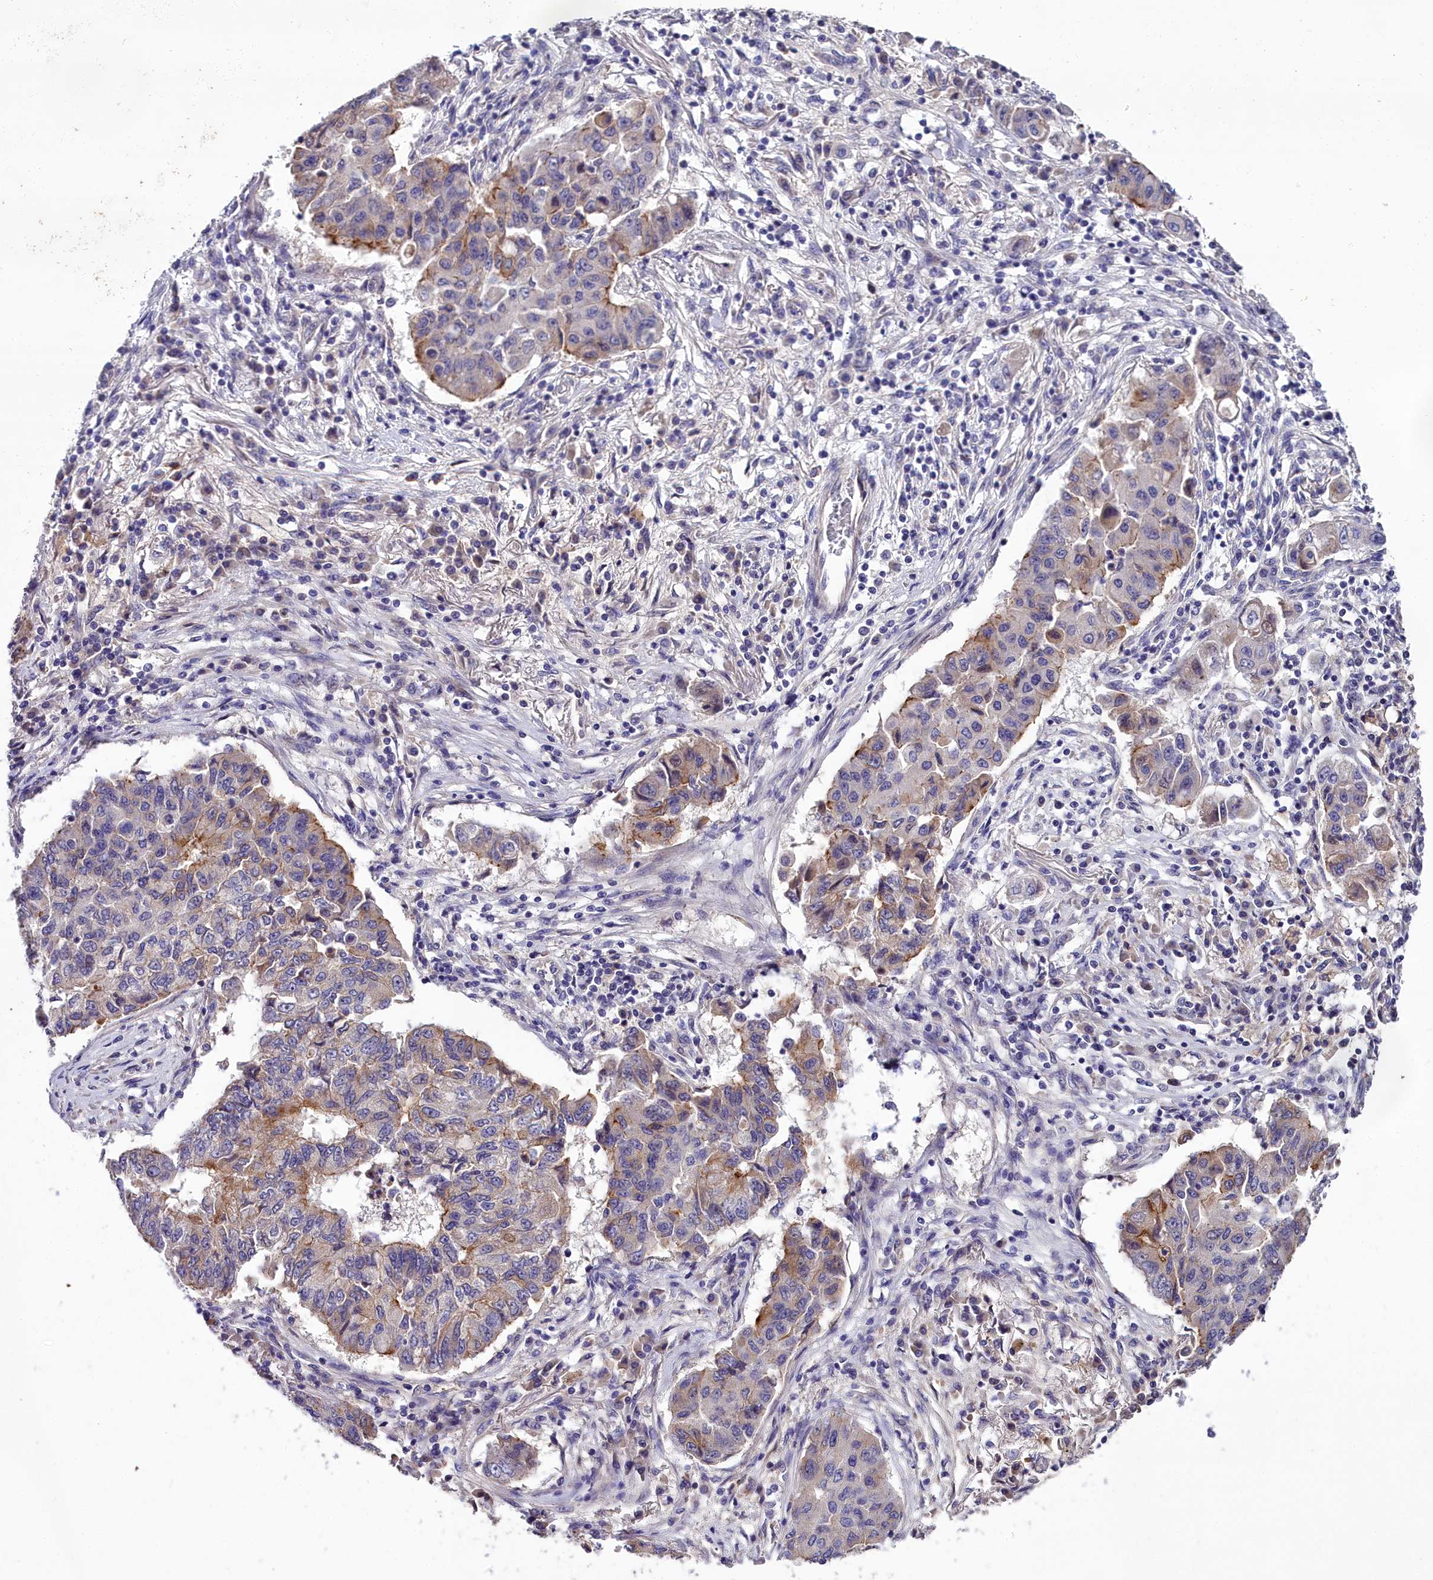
{"staining": {"intensity": "moderate", "quantity": "25%-75%", "location": "cytoplasmic/membranous"}, "tissue": "lung cancer", "cell_type": "Tumor cells", "image_type": "cancer", "snomed": [{"axis": "morphology", "description": "Squamous cell carcinoma, NOS"}, {"axis": "topography", "description": "Lung"}], "caption": "Lung cancer stained for a protein (brown) shows moderate cytoplasmic/membranous positive expression in about 25%-75% of tumor cells.", "gene": "NT5M", "patient": {"sex": "male", "age": 74}}